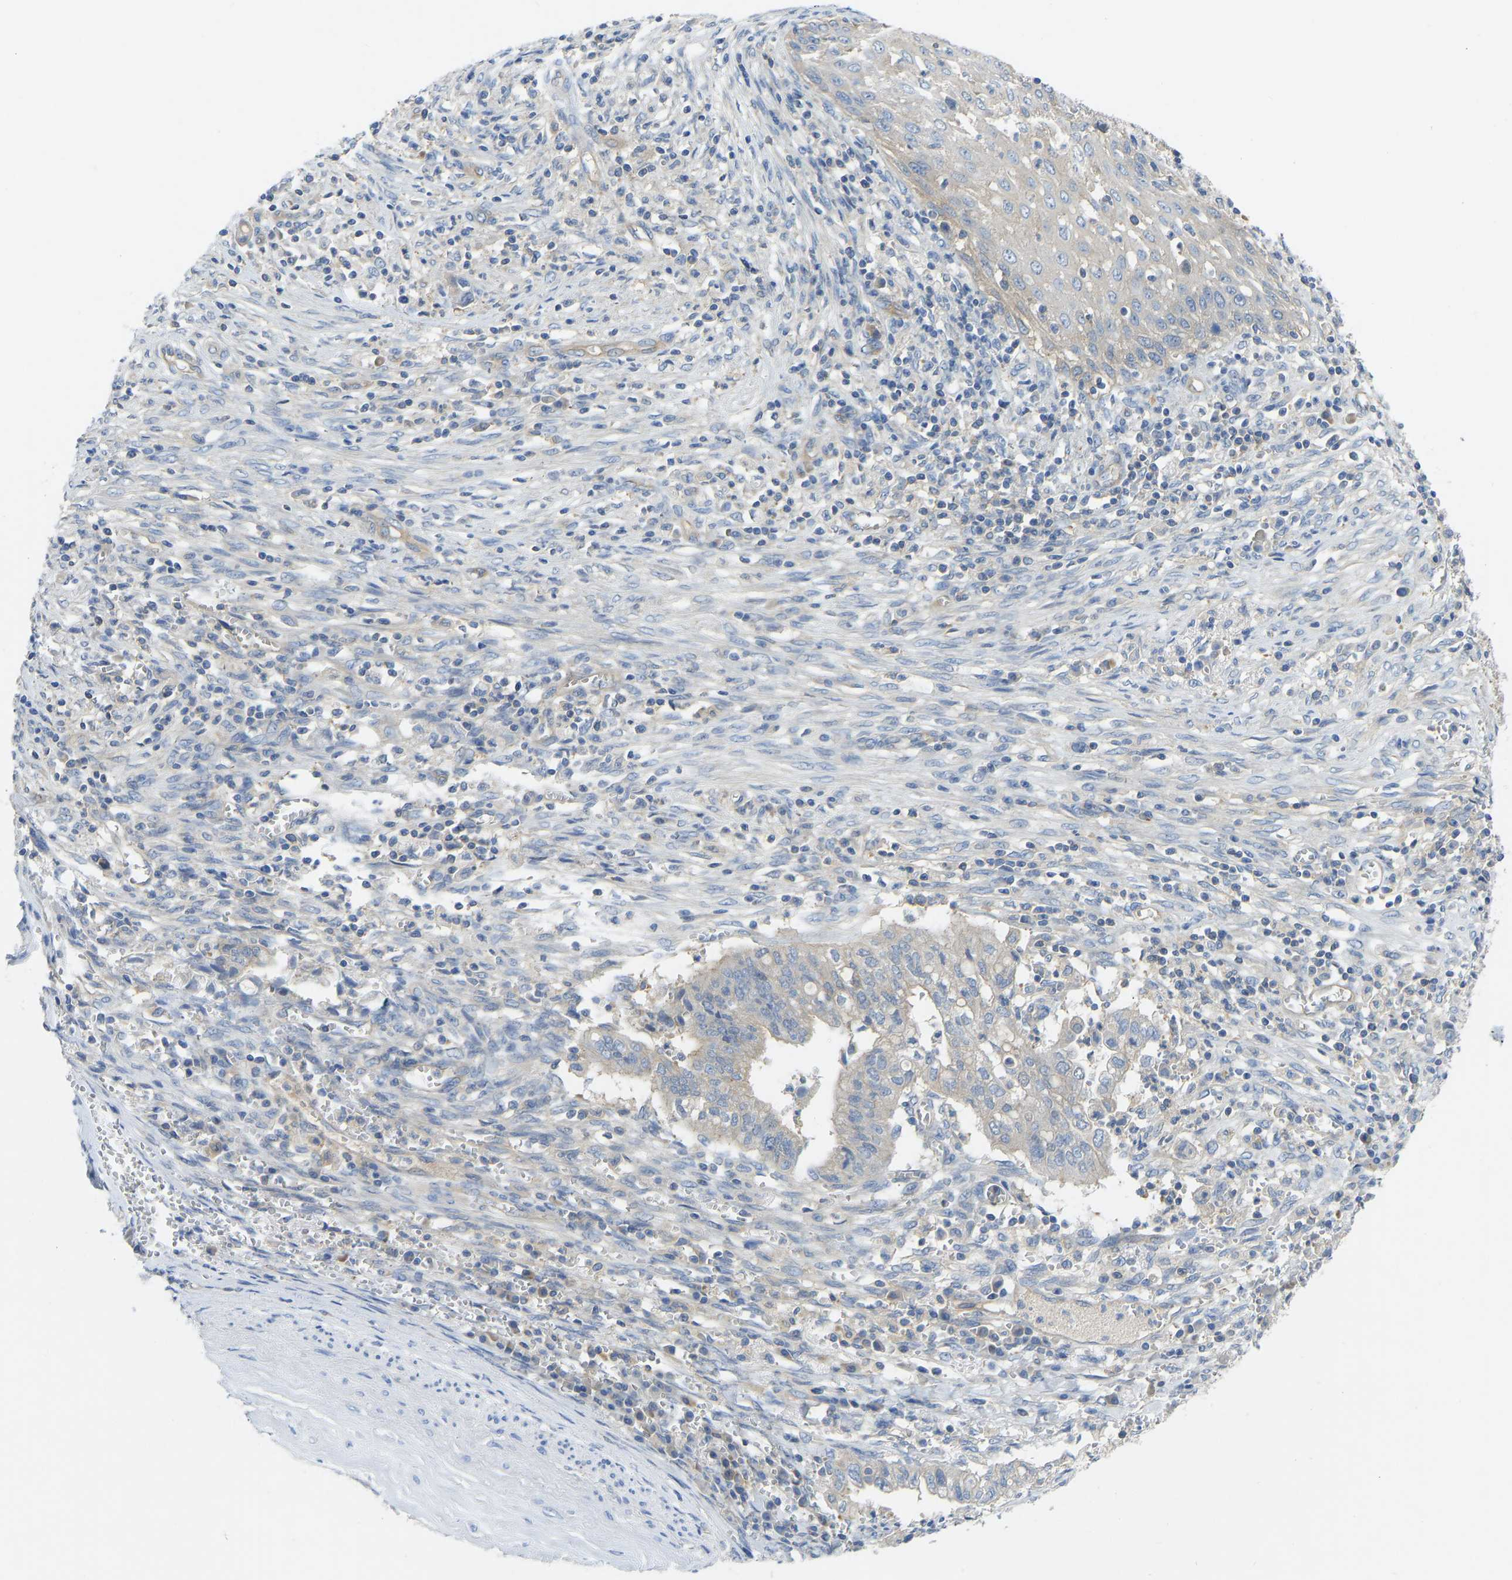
{"staining": {"intensity": "weak", "quantity": ">75%", "location": "cytoplasmic/membranous"}, "tissue": "cervical cancer", "cell_type": "Tumor cells", "image_type": "cancer", "snomed": [{"axis": "morphology", "description": "Adenocarcinoma, NOS"}, {"axis": "topography", "description": "Cervix"}], "caption": "Human cervical adenocarcinoma stained for a protein (brown) displays weak cytoplasmic/membranous positive expression in approximately >75% of tumor cells.", "gene": "PPP3CA", "patient": {"sex": "female", "age": 44}}